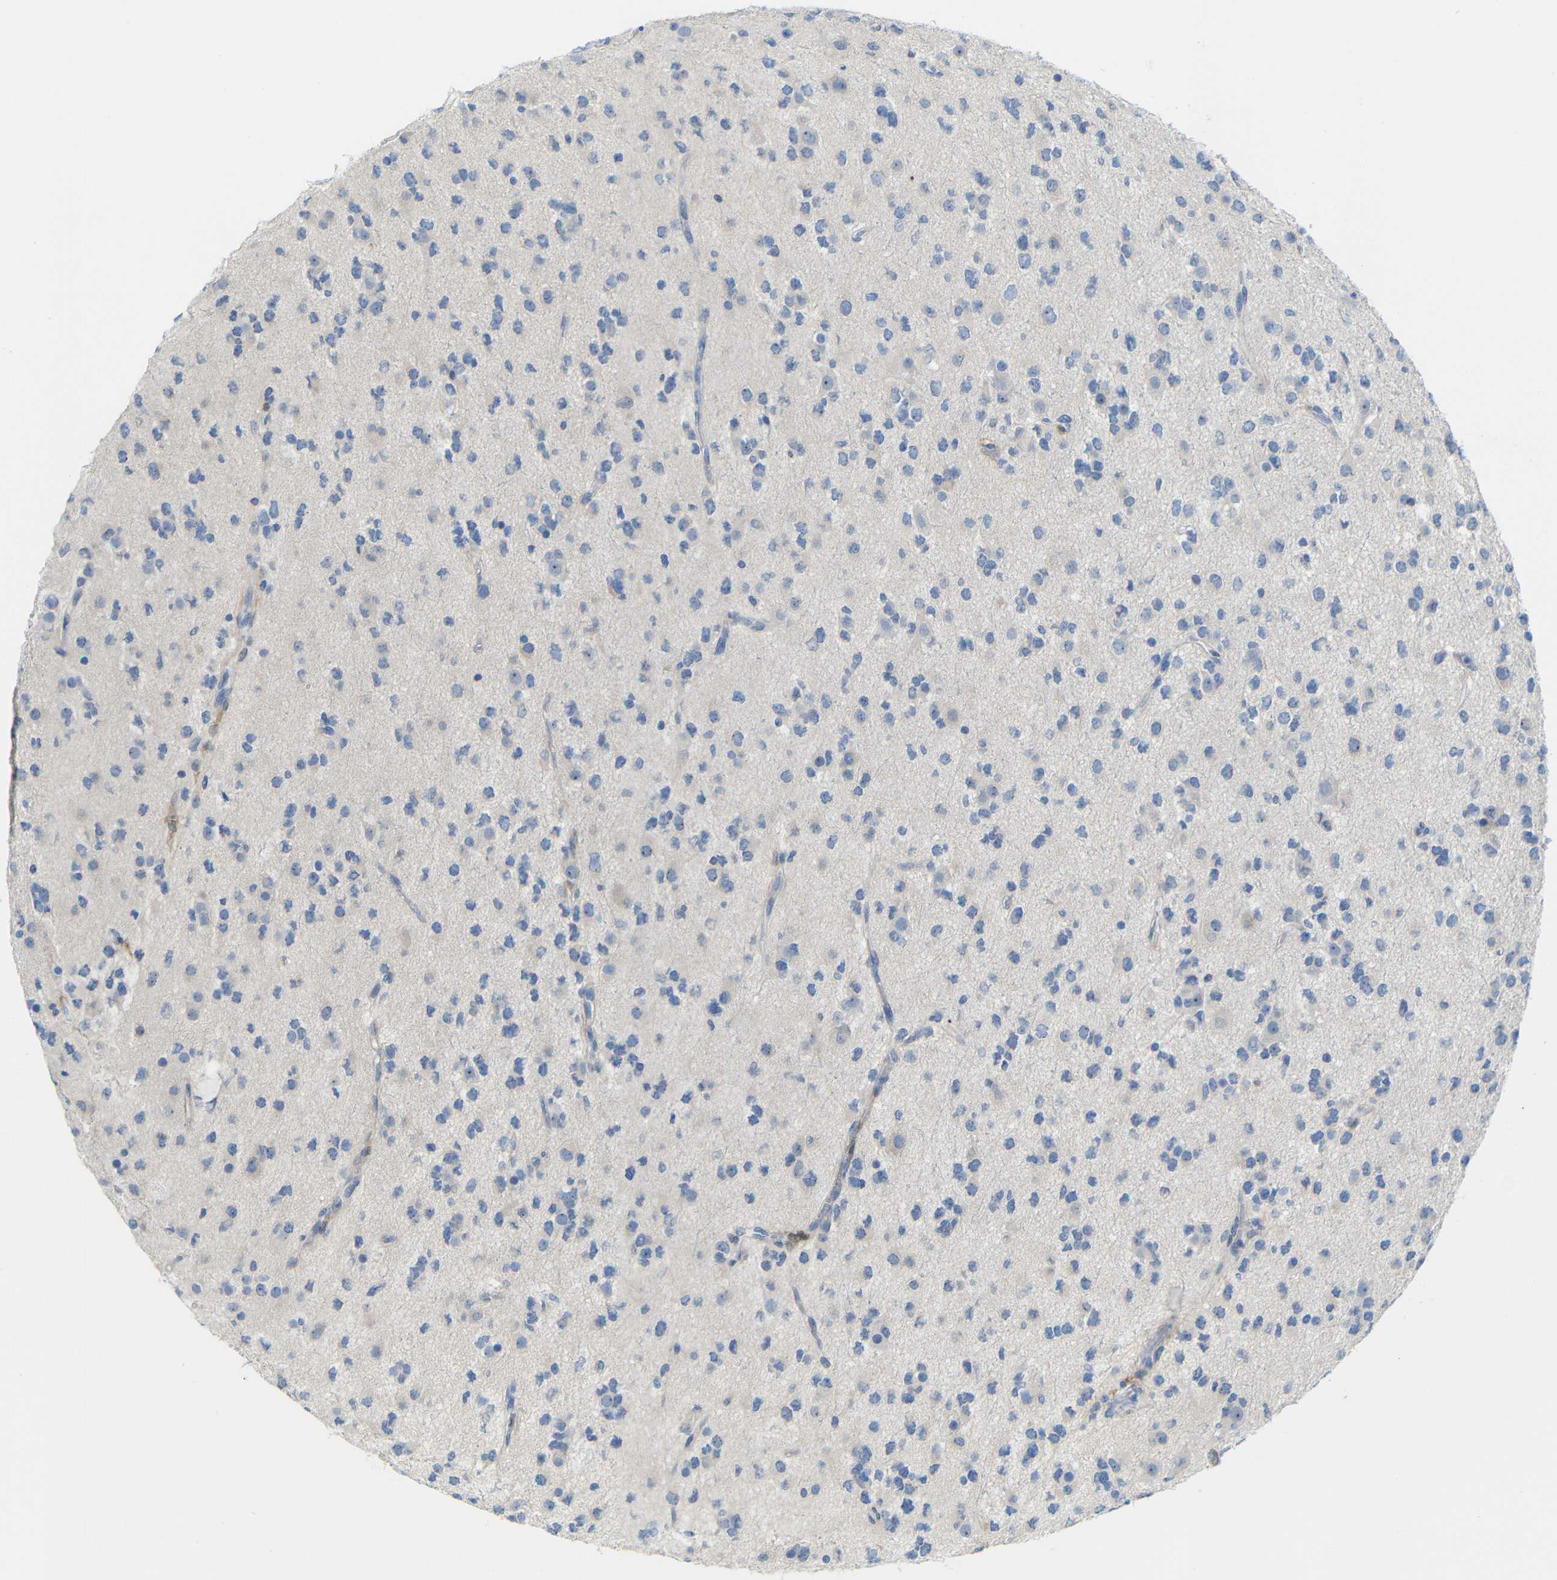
{"staining": {"intensity": "negative", "quantity": "none", "location": "none"}, "tissue": "glioma", "cell_type": "Tumor cells", "image_type": "cancer", "snomed": [{"axis": "morphology", "description": "Glioma, malignant, Low grade"}, {"axis": "topography", "description": "Brain"}], "caption": "High magnification brightfield microscopy of glioma stained with DAB (3,3'-diaminobenzidine) (brown) and counterstained with hematoxylin (blue): tumor cells show no significant positivity. (DAB IHC visualized using brightfield microscopy, high magnification).", "gene": "C1orf210", "patient": {"sex": "male", "age": 42}}